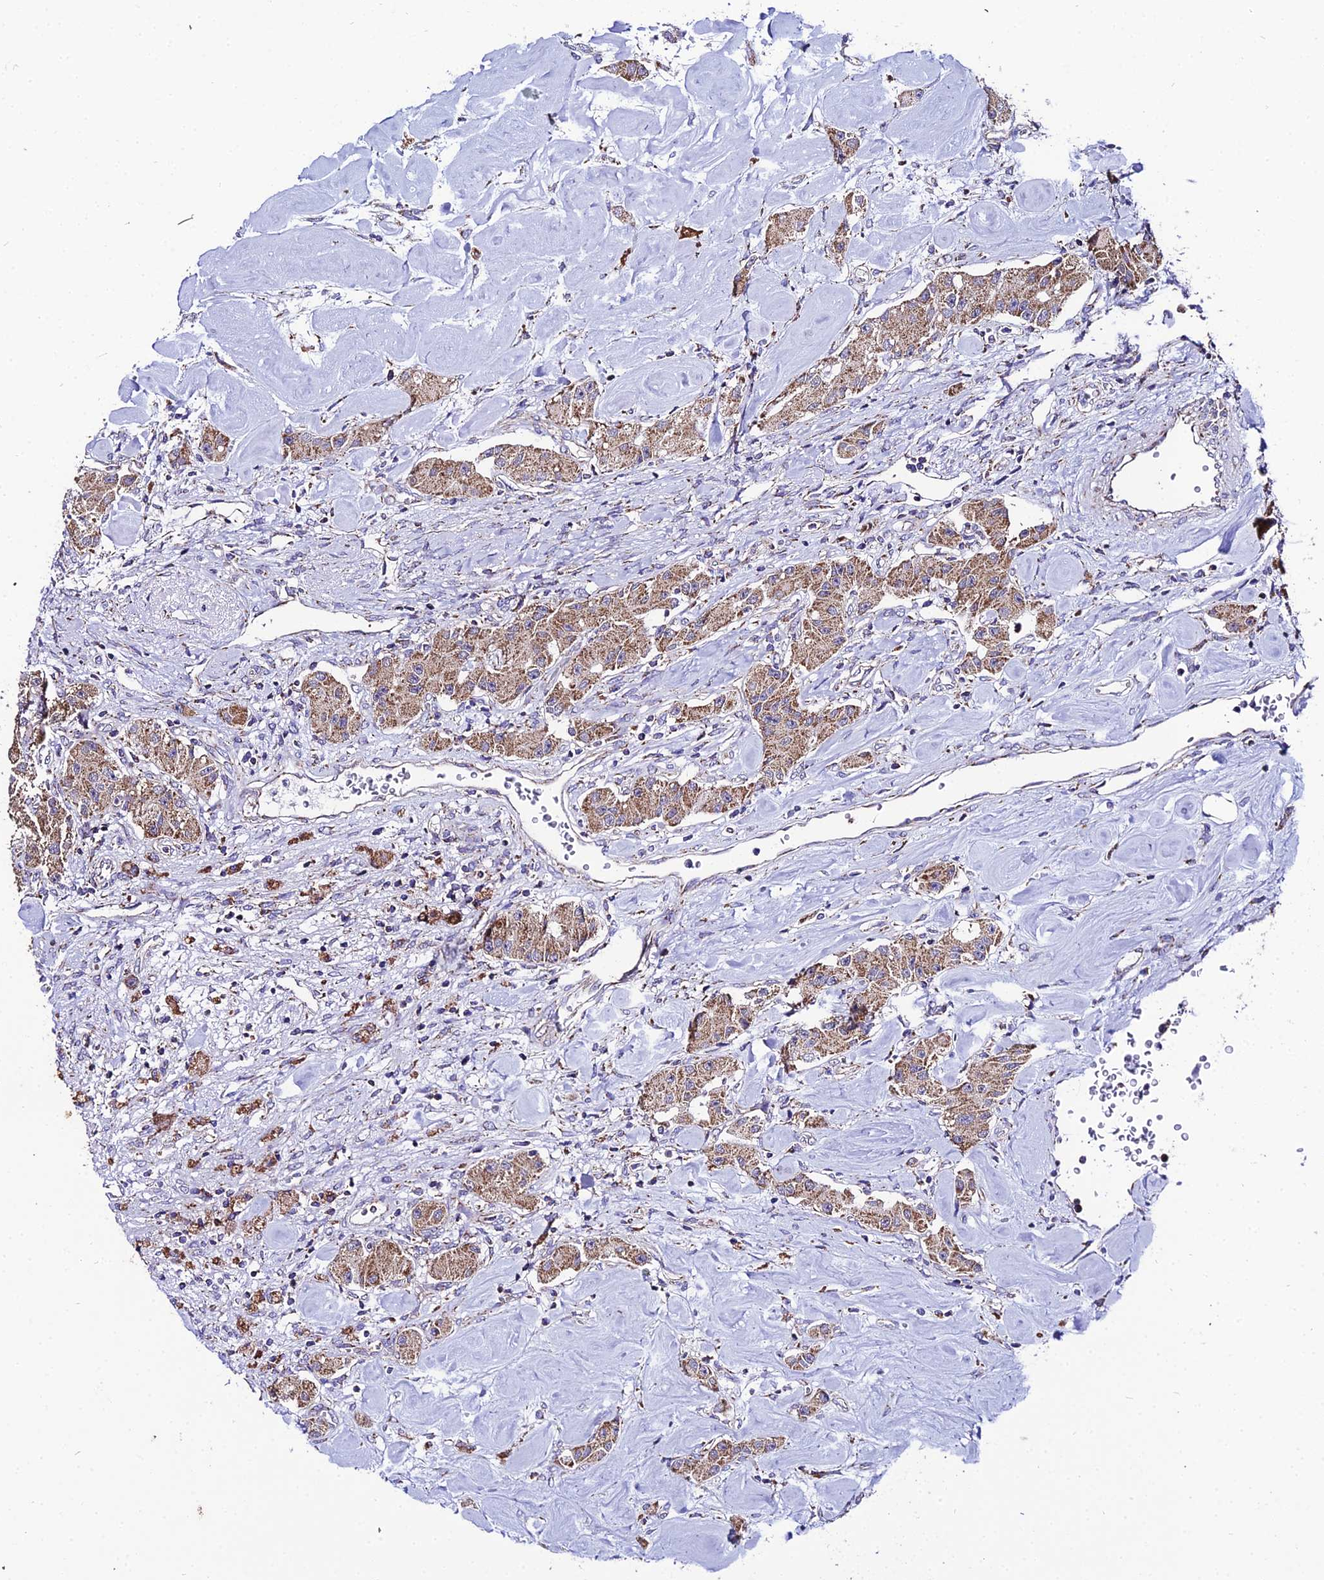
{"staining": {"intensity": "moderate", "quantity": ">75%", "location": "cytoplasmic/membranous"}, "tissue": "carcinoid", "cell_type": "Tumor cells", "image_type": "cancer", "snomed": [{"axis": "morphology", "description": "Carcinoid, malignant, NOS"}, {"axis": "topography", "description": "Pancreas"}], "caption": "The micrograph exhibits staining of carcinoid, revealing moderate cytoplasmic/membranous protein staining (brown color) within tumor cells.", "gene": "PSMD2", "patient": {"sex": "male", "age": 41}}